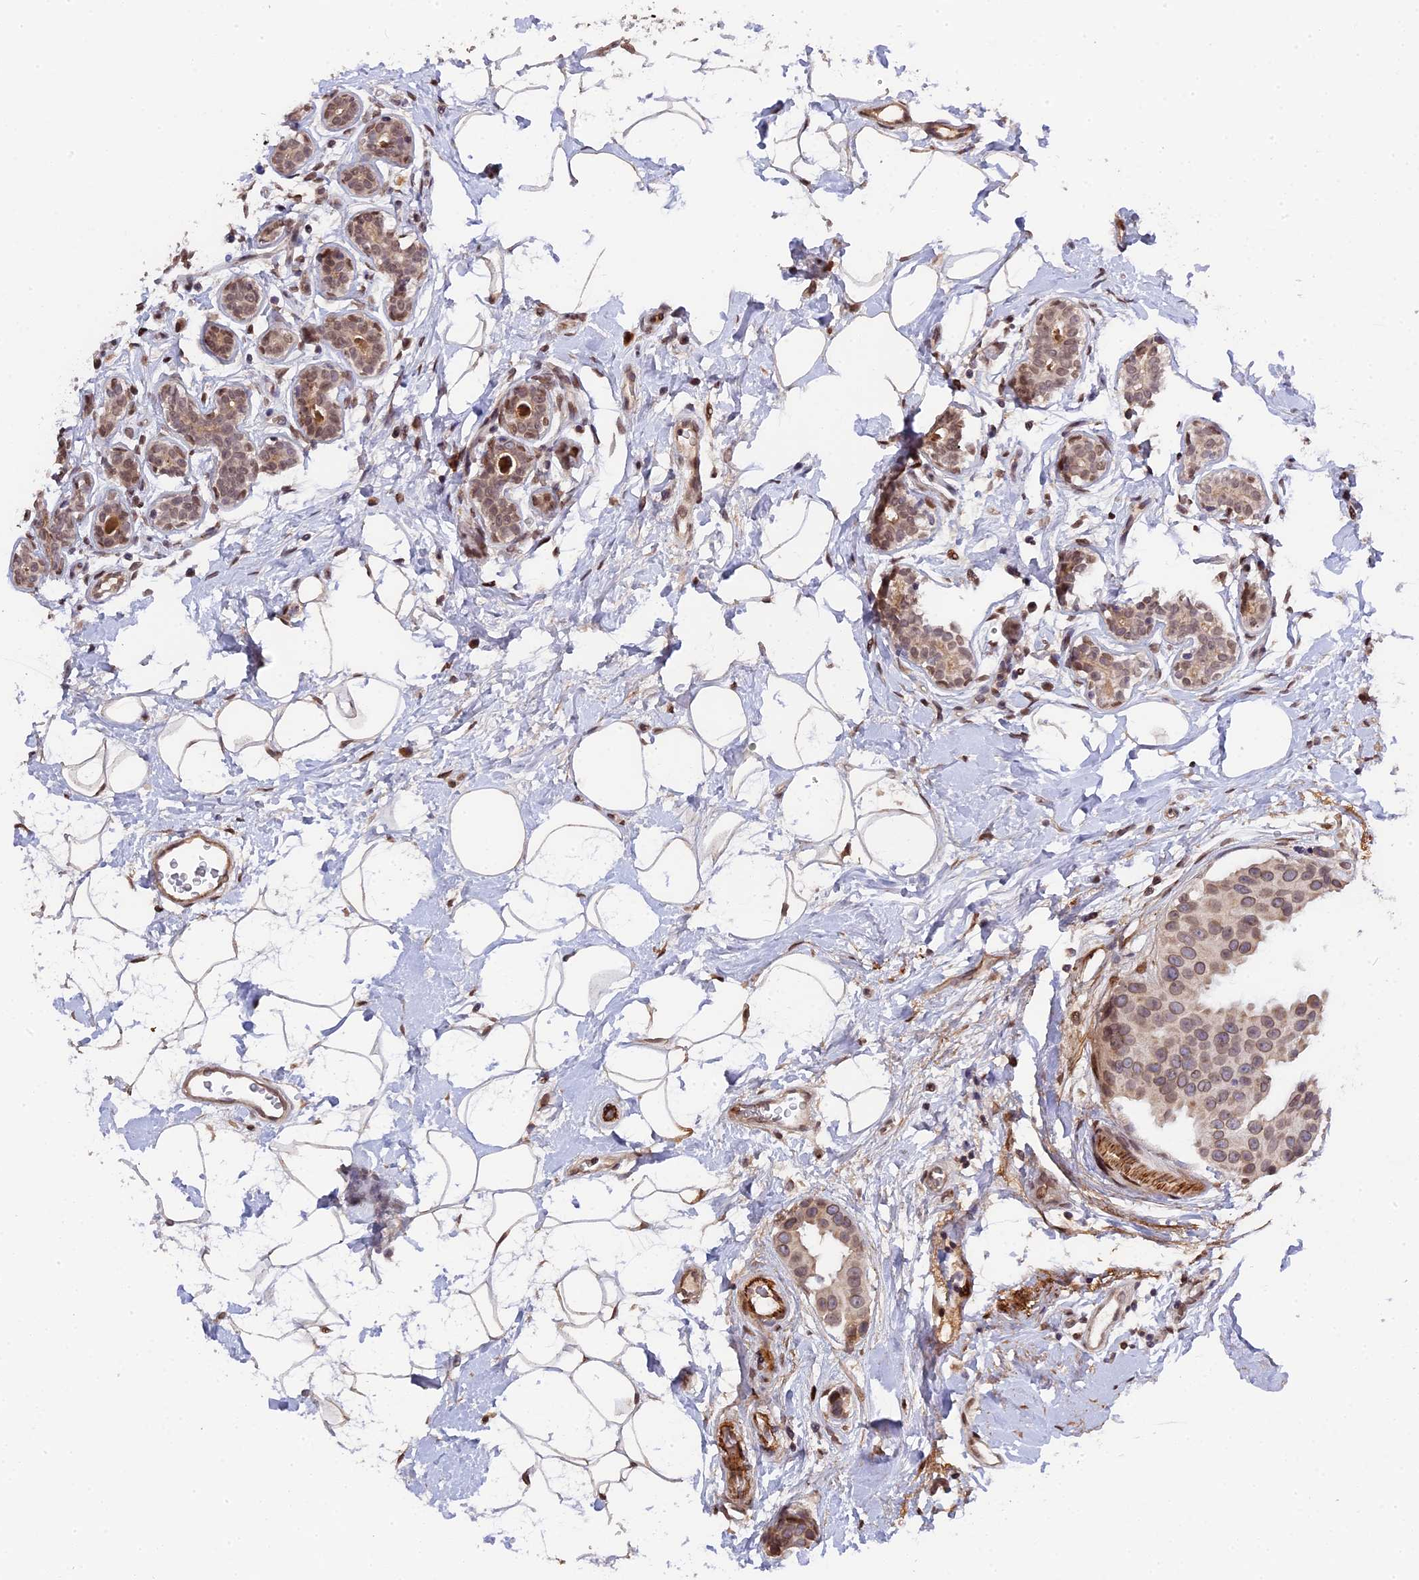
{"staining": {"intensity": "weak", "quantity": ">75%", "location": "cytoplasmic/membranous,nuclear"}, "tissue": "breast cancer", "cell_type": "Tumor cells", "image_type": "cancer", "snomed": [{"axis": "morphology", "description": "Normal tissue, NOS"}, {"axis": "morphology", "description": "Duct carcinoma"}, {"axis": "topography", "description": "Breast"}], "caption": "Breast invasive ductal carcinoma was stained to show a protein in brown. There is low levels of weak cytoplasmic/membranous and nuclear expression in about >75% of tumor cells.", "gene": "PYGO1", "patient": {"sex": "female", "age": 39}}